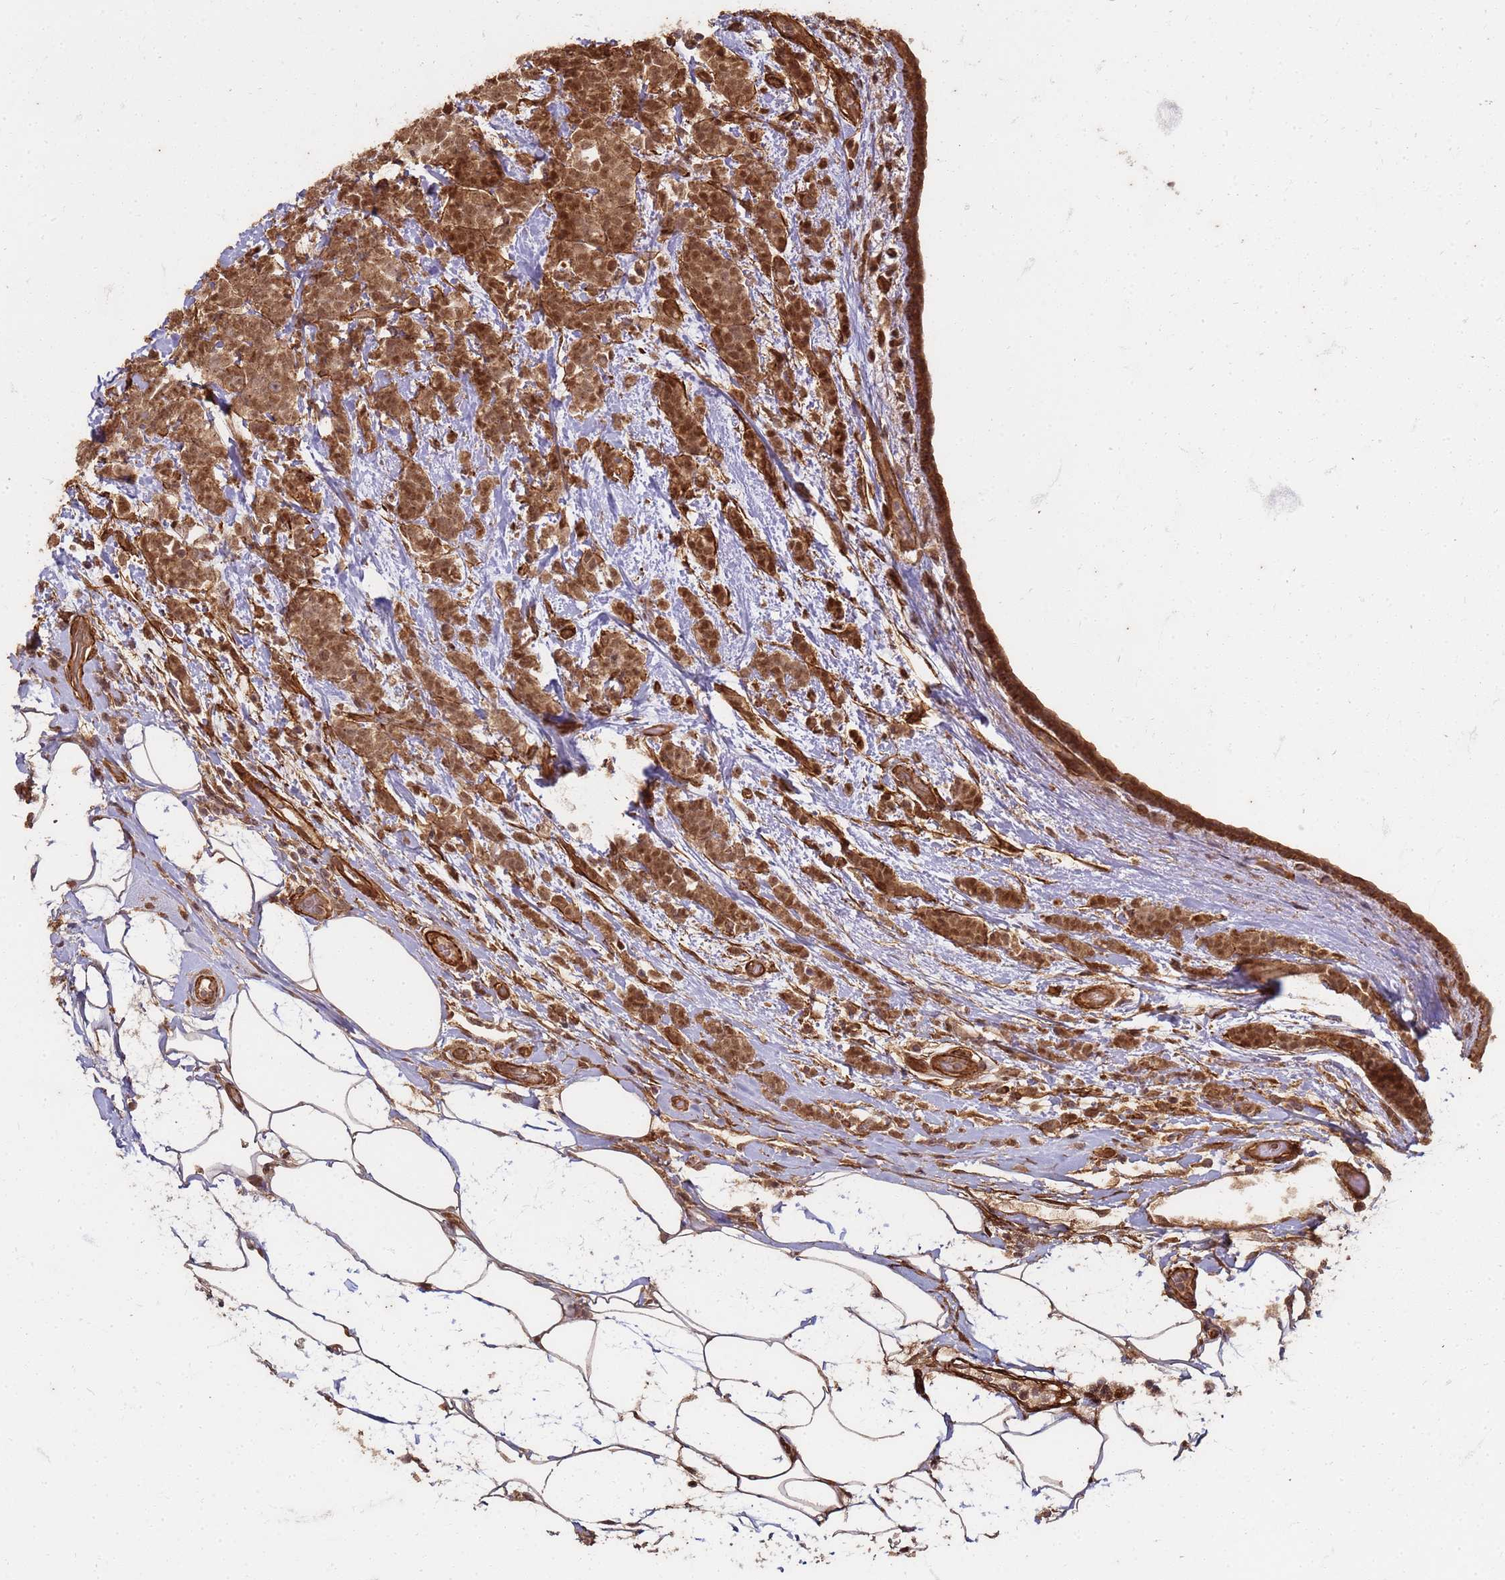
{"staining": {"intensity": "strong", "quantity": ">75%", "location": "cytoplasmic/membranous,nuclear"}, "tissue": "breast cancer", "cell_type": "Tumor cells", "image_type": "cancer", "snomed": [{"axis": "morphology", "description": "Lobular carcinoma"}, {"axis": "topography", "description": "Breast"}], "caption": "DAB immunohistochemical staining of human breast cancer (lobular carcinoma) displays strong cytoplasmic/membranous and nuclear protein positivity in approximately >75% of tumor cells. (DAB (3,3'-diaminobenzidine) IHC with brightfield microscopy, high magnification).", "gene": "KIF26A", "patient": {"sex": "female", "age": 58}}